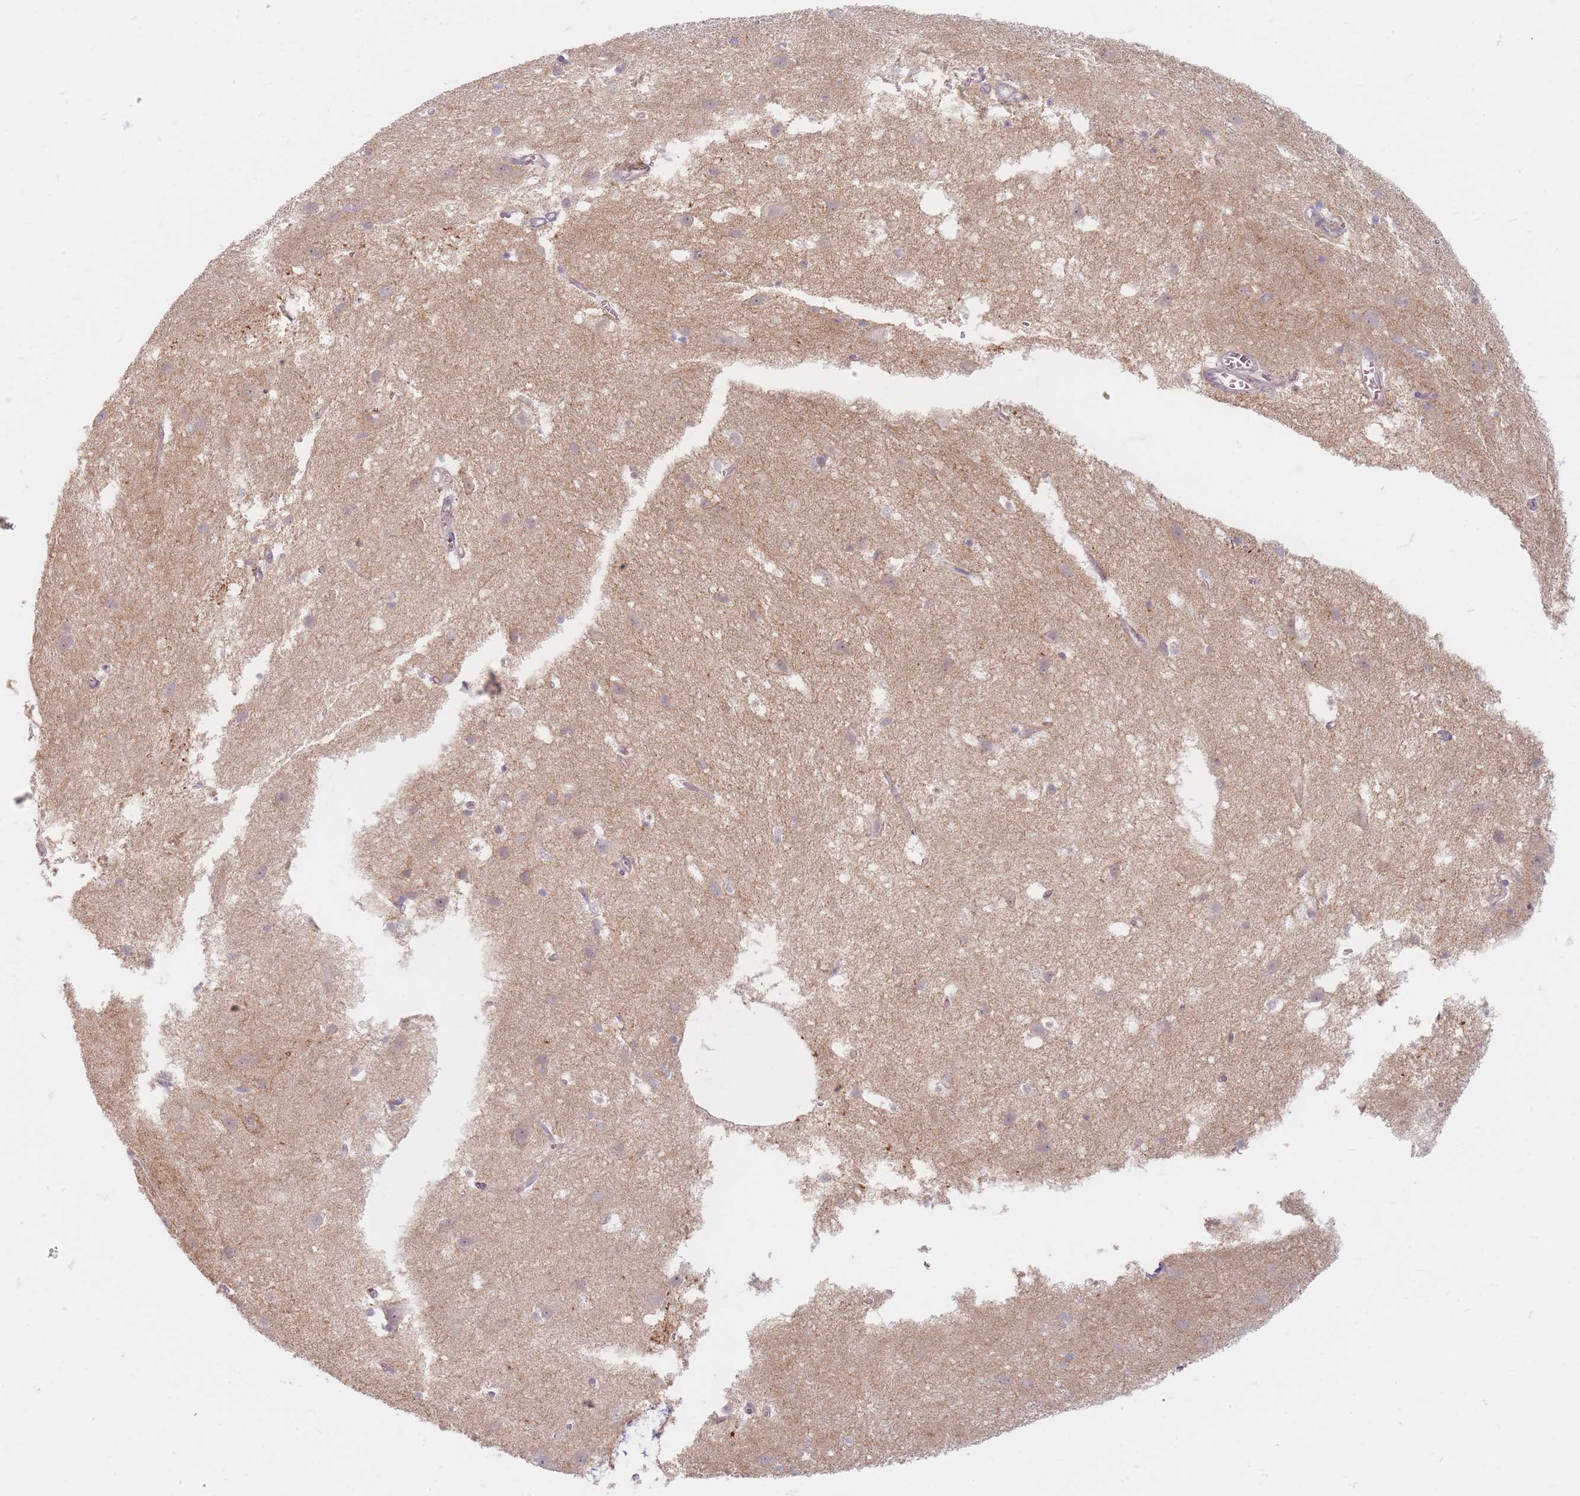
{"staining": {"intensity": "negative", "quantity": "none", "location": "none"}, "tissue": "cerebral cortex", "cell_type": "Endothelial cells", "image_type": "normal", "snomed": [{"axis": "morphology", "description": "Normal tissue, NOS"}, {"axis": "topography", "description": "Cerebral cortex"}], "caption": "IHC image of unremarkable human cerebral cortex stained for a protein (brown), which exhibits no staining in endothelial cells.", "gene": "GABRA6", "patient": {"sex": "male", "age": 54}}